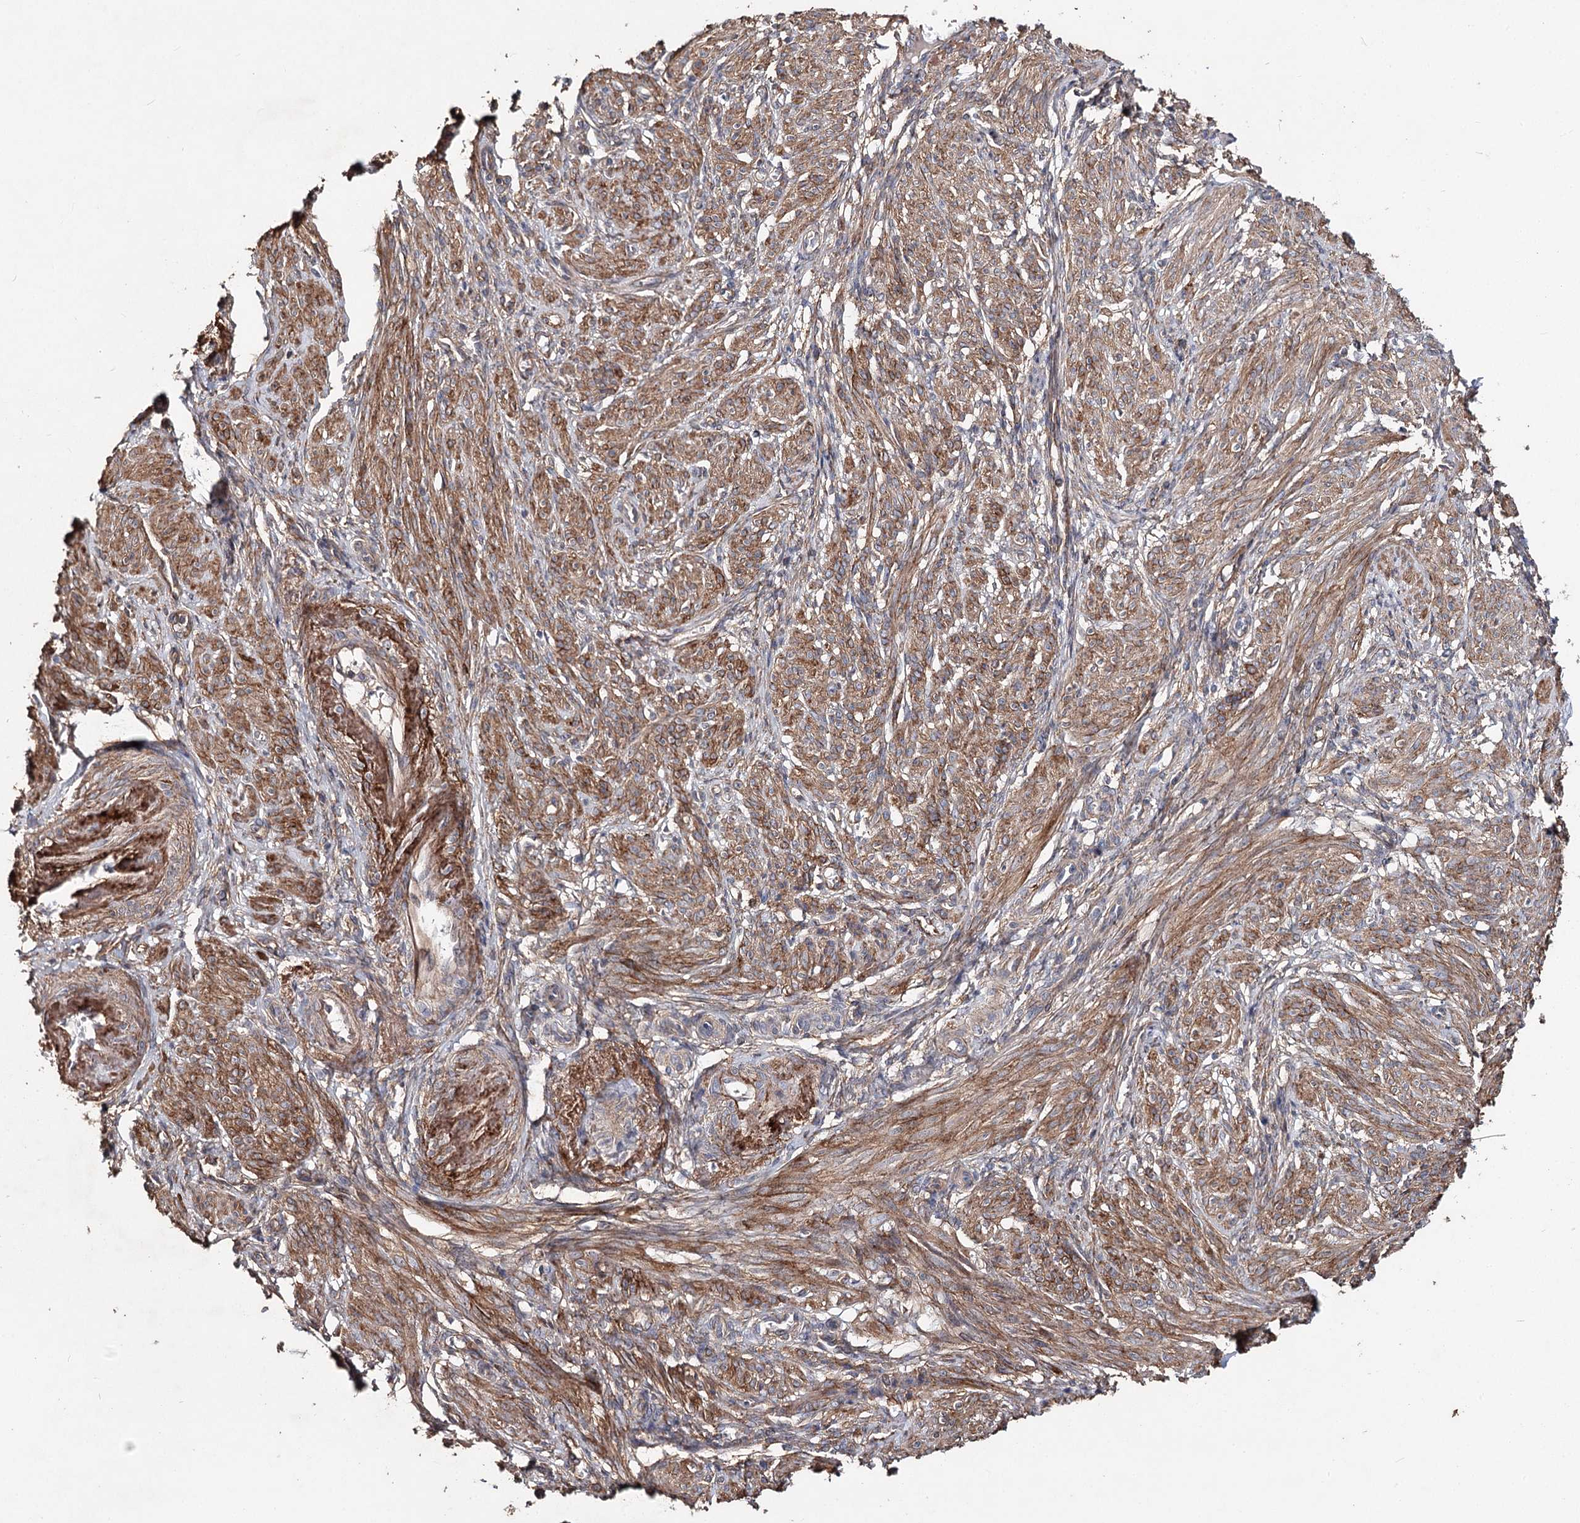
{"staining": {"intensity": "moderate", "quantity": ">75%", "location": "cytoplasmic/membranous"}, "tissue": "smooth muscle", "cell_type": "Smooth muscle cells", "image_type": "normal", "snomed": [{"axis": "morphology", "description": "Normal tissue, NOS"}, {"axis": "topography", "description": "Smooth muscle"}], "caption": "A photomicrograph of smooth muscle stained for a protein reveals moderate cytoplasmic/membranous brown staining in smooth muscle cells. (brown staining indicates protein expression, while blue staining denotes nuclei).", "gene": "TMEM218", "patient": {"sex": "female", "age": 39}}